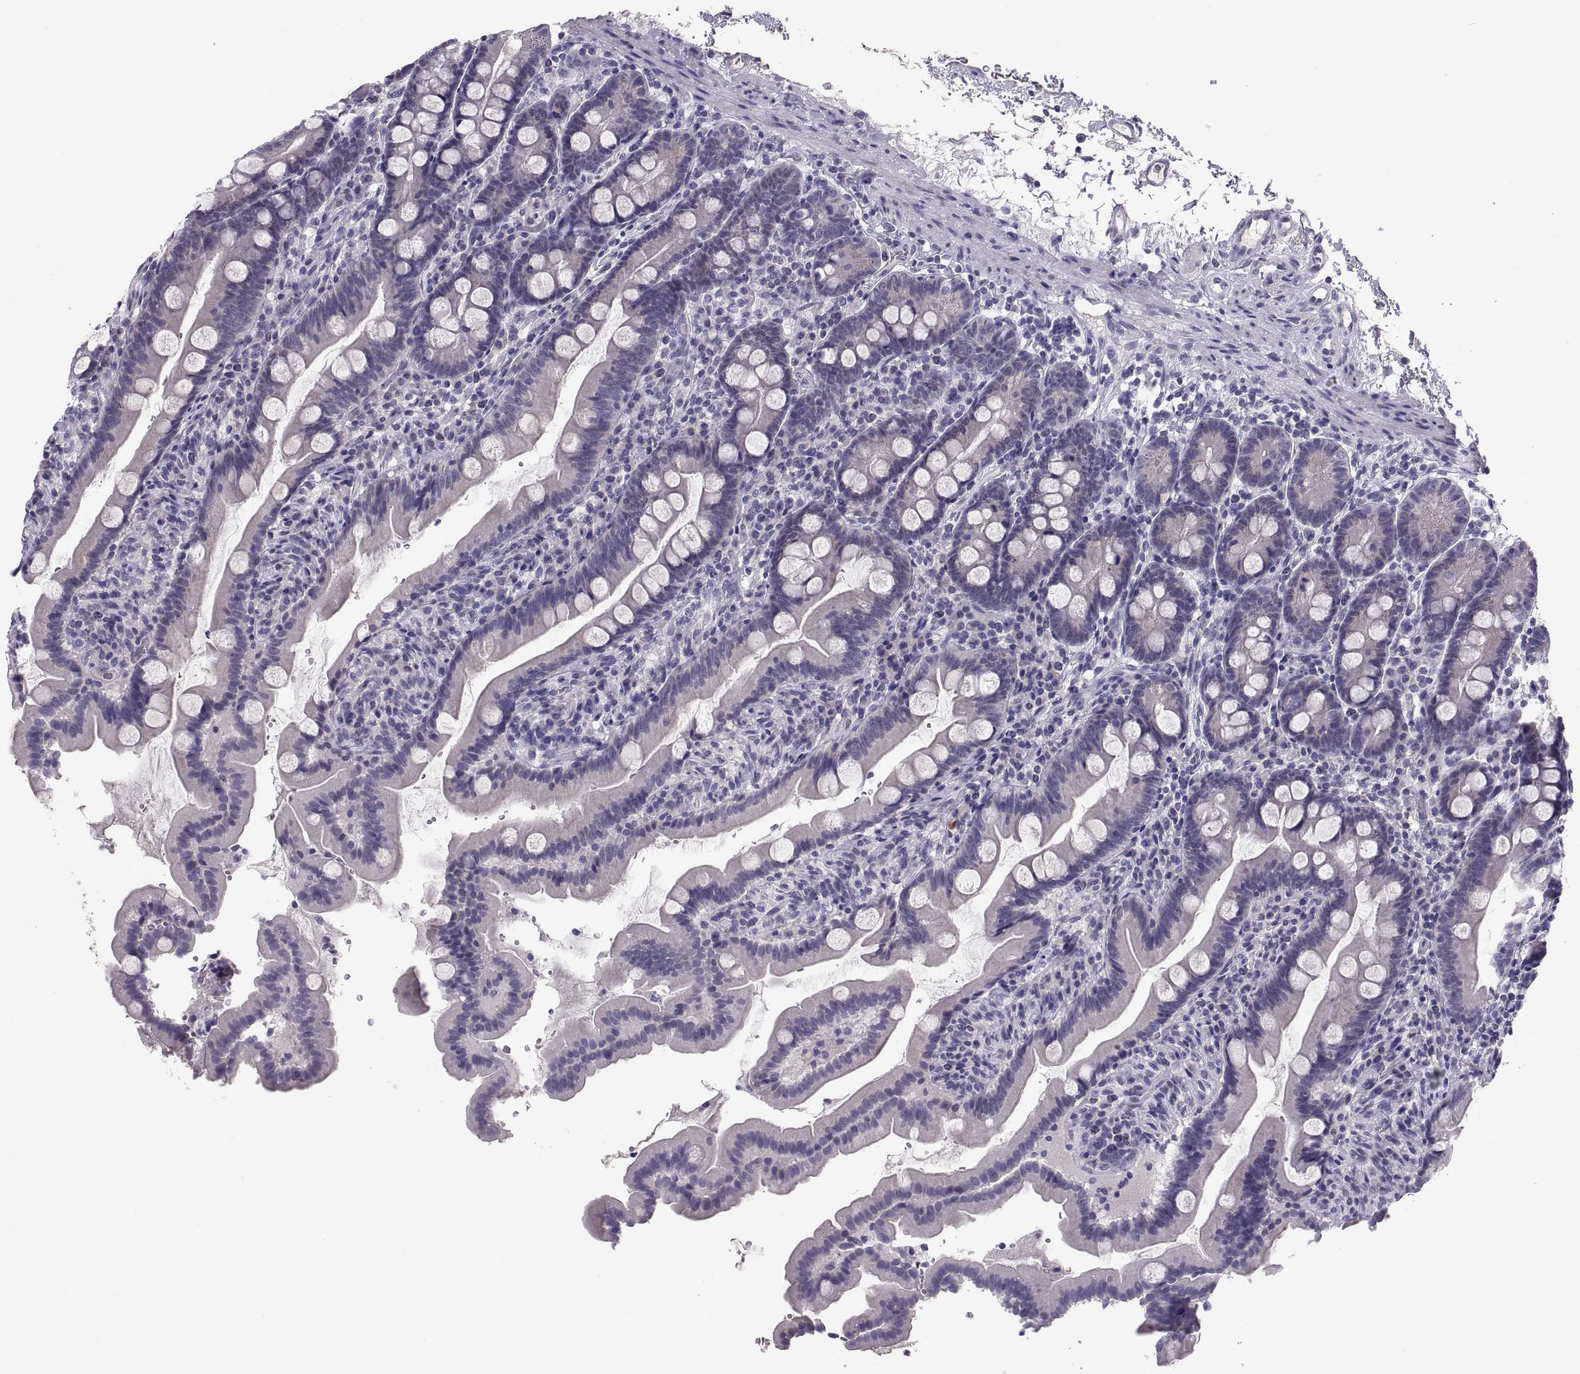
{"staining": {"intensity": "negative", "quantity": "none", "location": "none"}, "tissue": "small intestine", "cell_type": "Glandular cells", "image_type": "normal", "snomed": [{"axis": "morphology", "description": "Normal tissue, NOS"}, {"axis": "topography", "description": "Small intestine"}], "caption": "A high-resolution histopathology image shows immunohistochemistry staining of unremarkable small intestine, which demonstrates no significant positivity in glandular cells. The staining was performed using DAB (3,3'-diaminobenzidine) to visualize the protein expression in brown, while the nuclei were stained in blue with hematoxylin (Magnification: 20x).", "gene": "PTN", "patient": {"sex": "female", "age": 44}}